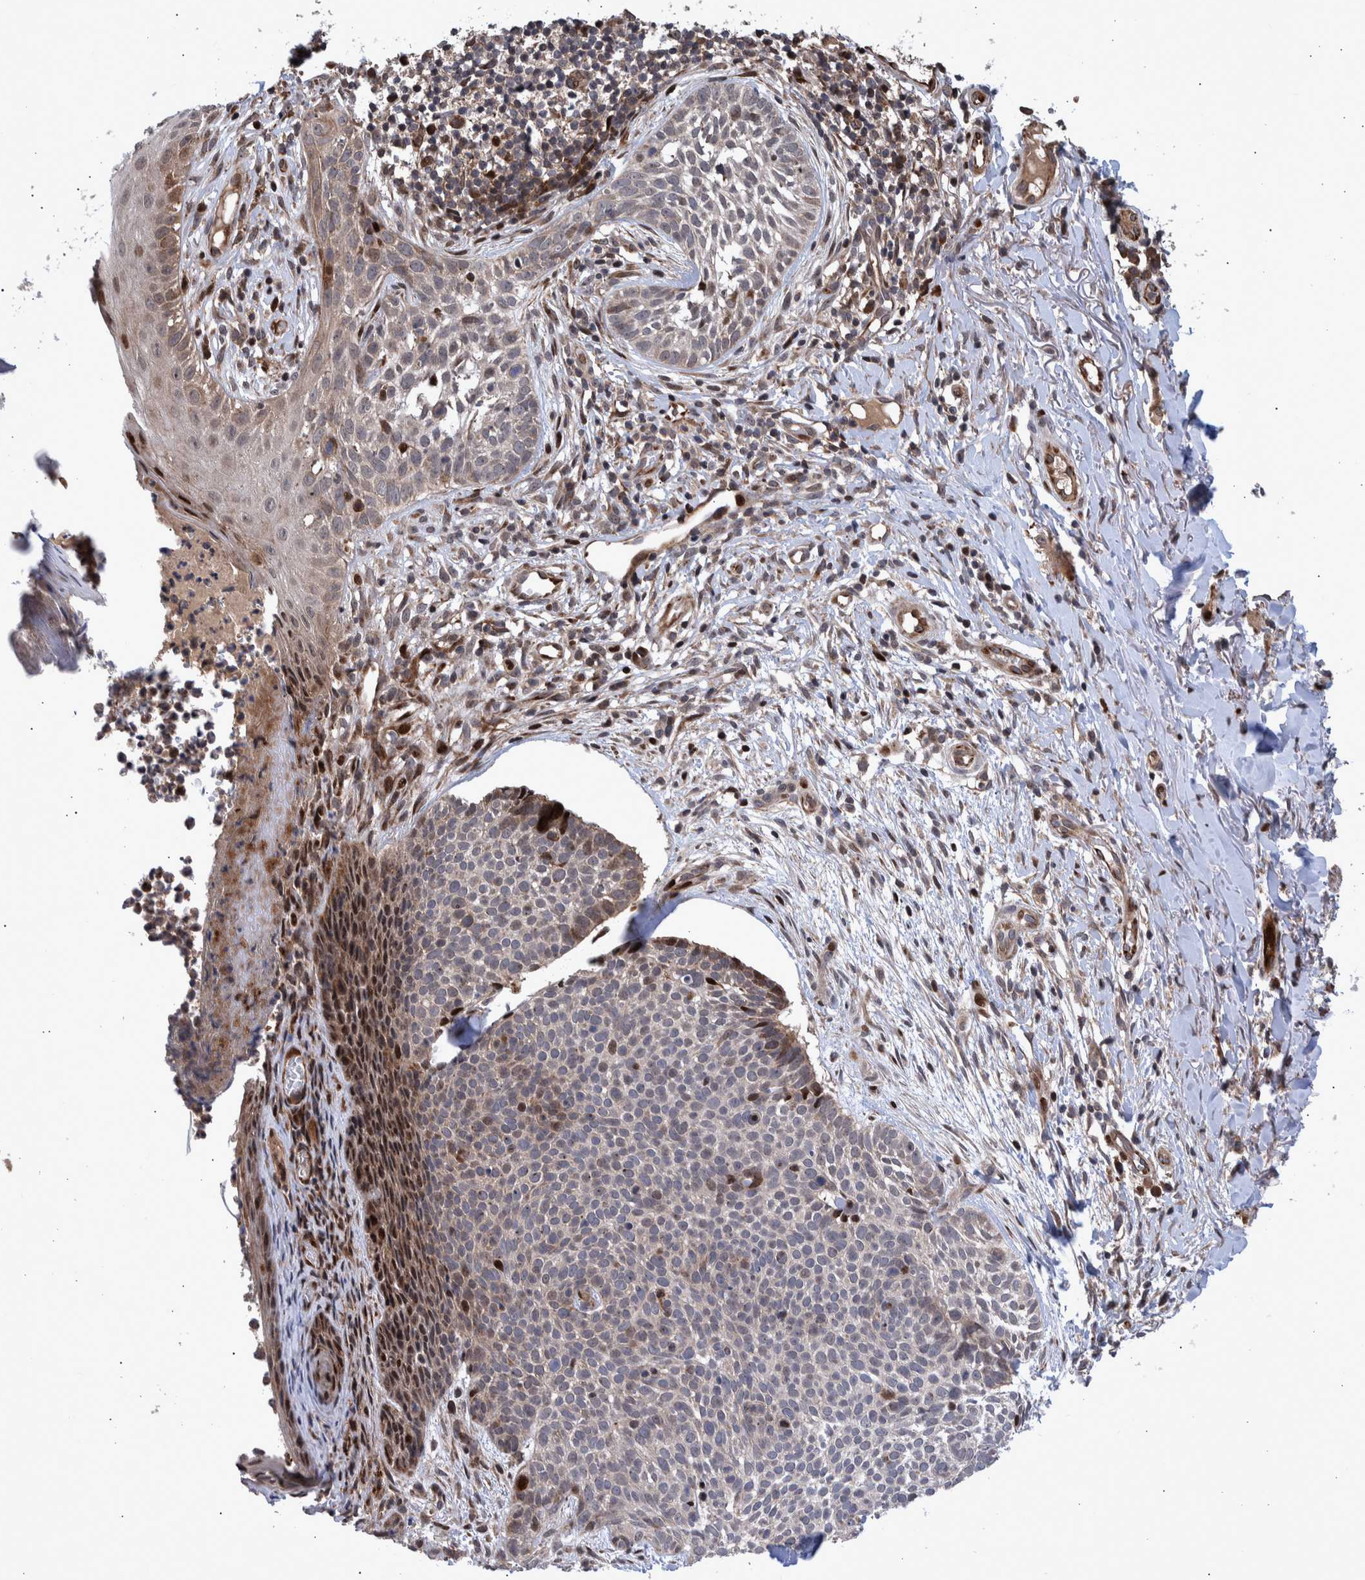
{"staining": {"intensity": "moderate", "quantity": "<25%", "location": "cytoplasmic/membranous,nuclear"}, "tissue": "skin cancer", "cell_type": "Tumor cells", "image_type": "cancer", "snomed": [{"axis": "morphology", "description": "Normal tissue, NOS"}, {"axis": "morphology", "description": "Basal cell carcinoma"}, {"axis": "topography", "description": "Skin"}], "caption": "Immunohistochemical staining of human basal cell carcinoma (skin) reveals moderate cytoplasmic/membranous and nuclear protein positivity in approximately <25% of tumor cells. (DAB IHC, brown staining for protein, blue staining for nuclei).", "gene": "SHISA6", "patient": {"sex": "male", "age": 67}}